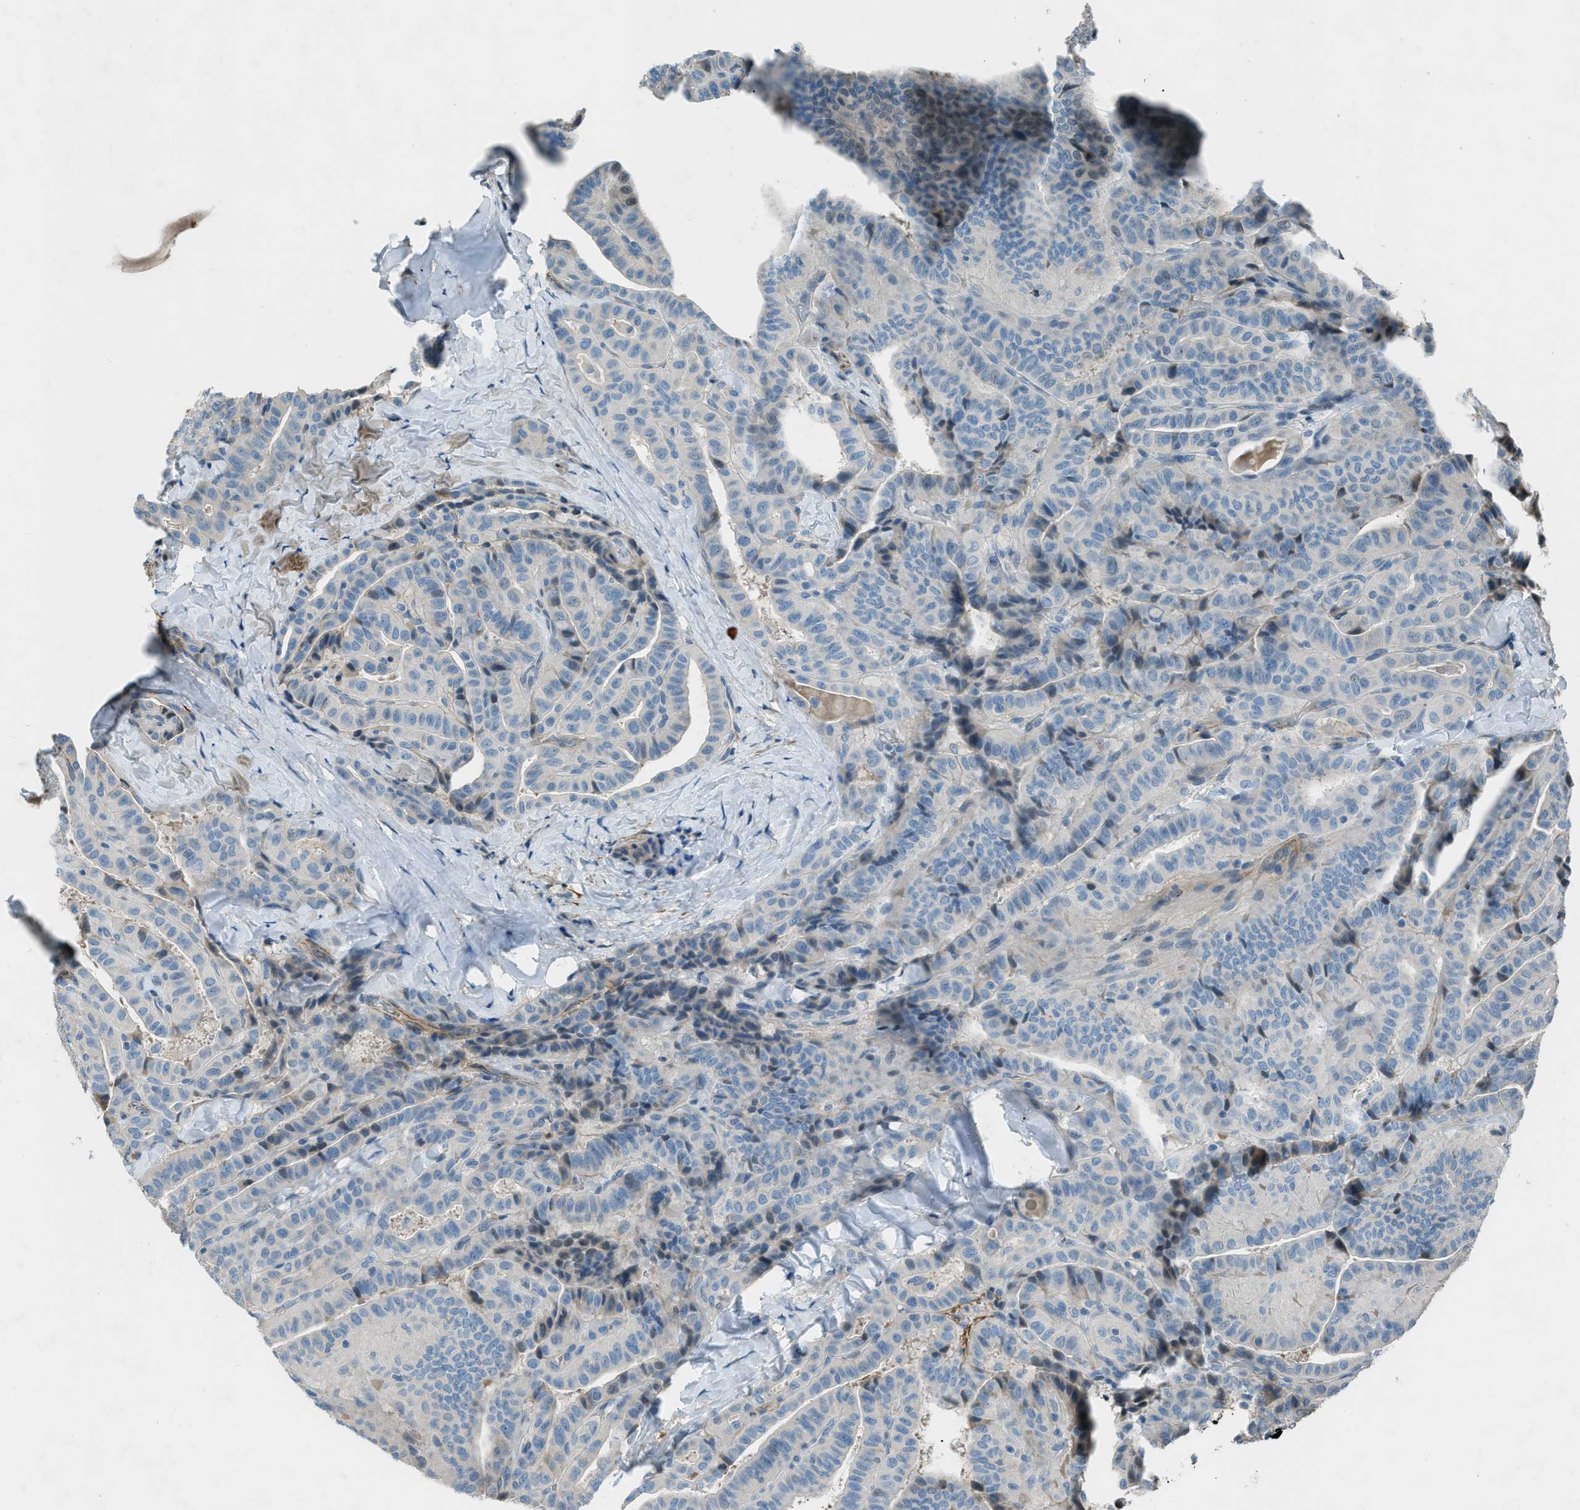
{"staining": {"intensity": "negative", "quantity": "none", "location": "none"}, "tissue": "thyroid cancer", "cell_type": "Tumor cells", "image_type": "cancer", "snomed": [{"axis": "morphology", "description": "Papillary adenocarcinoma, NOS"}, {"axis": "topography", "description": "Thyroid gland"}], "caption": "IHC micrograph of human papillary adenocarcinoma (thyroid) stained for a protein (brown), which displays no expression in tumor cells.", "gene": "FBLN2", "patient": {"sex": "male", "age": 77}}